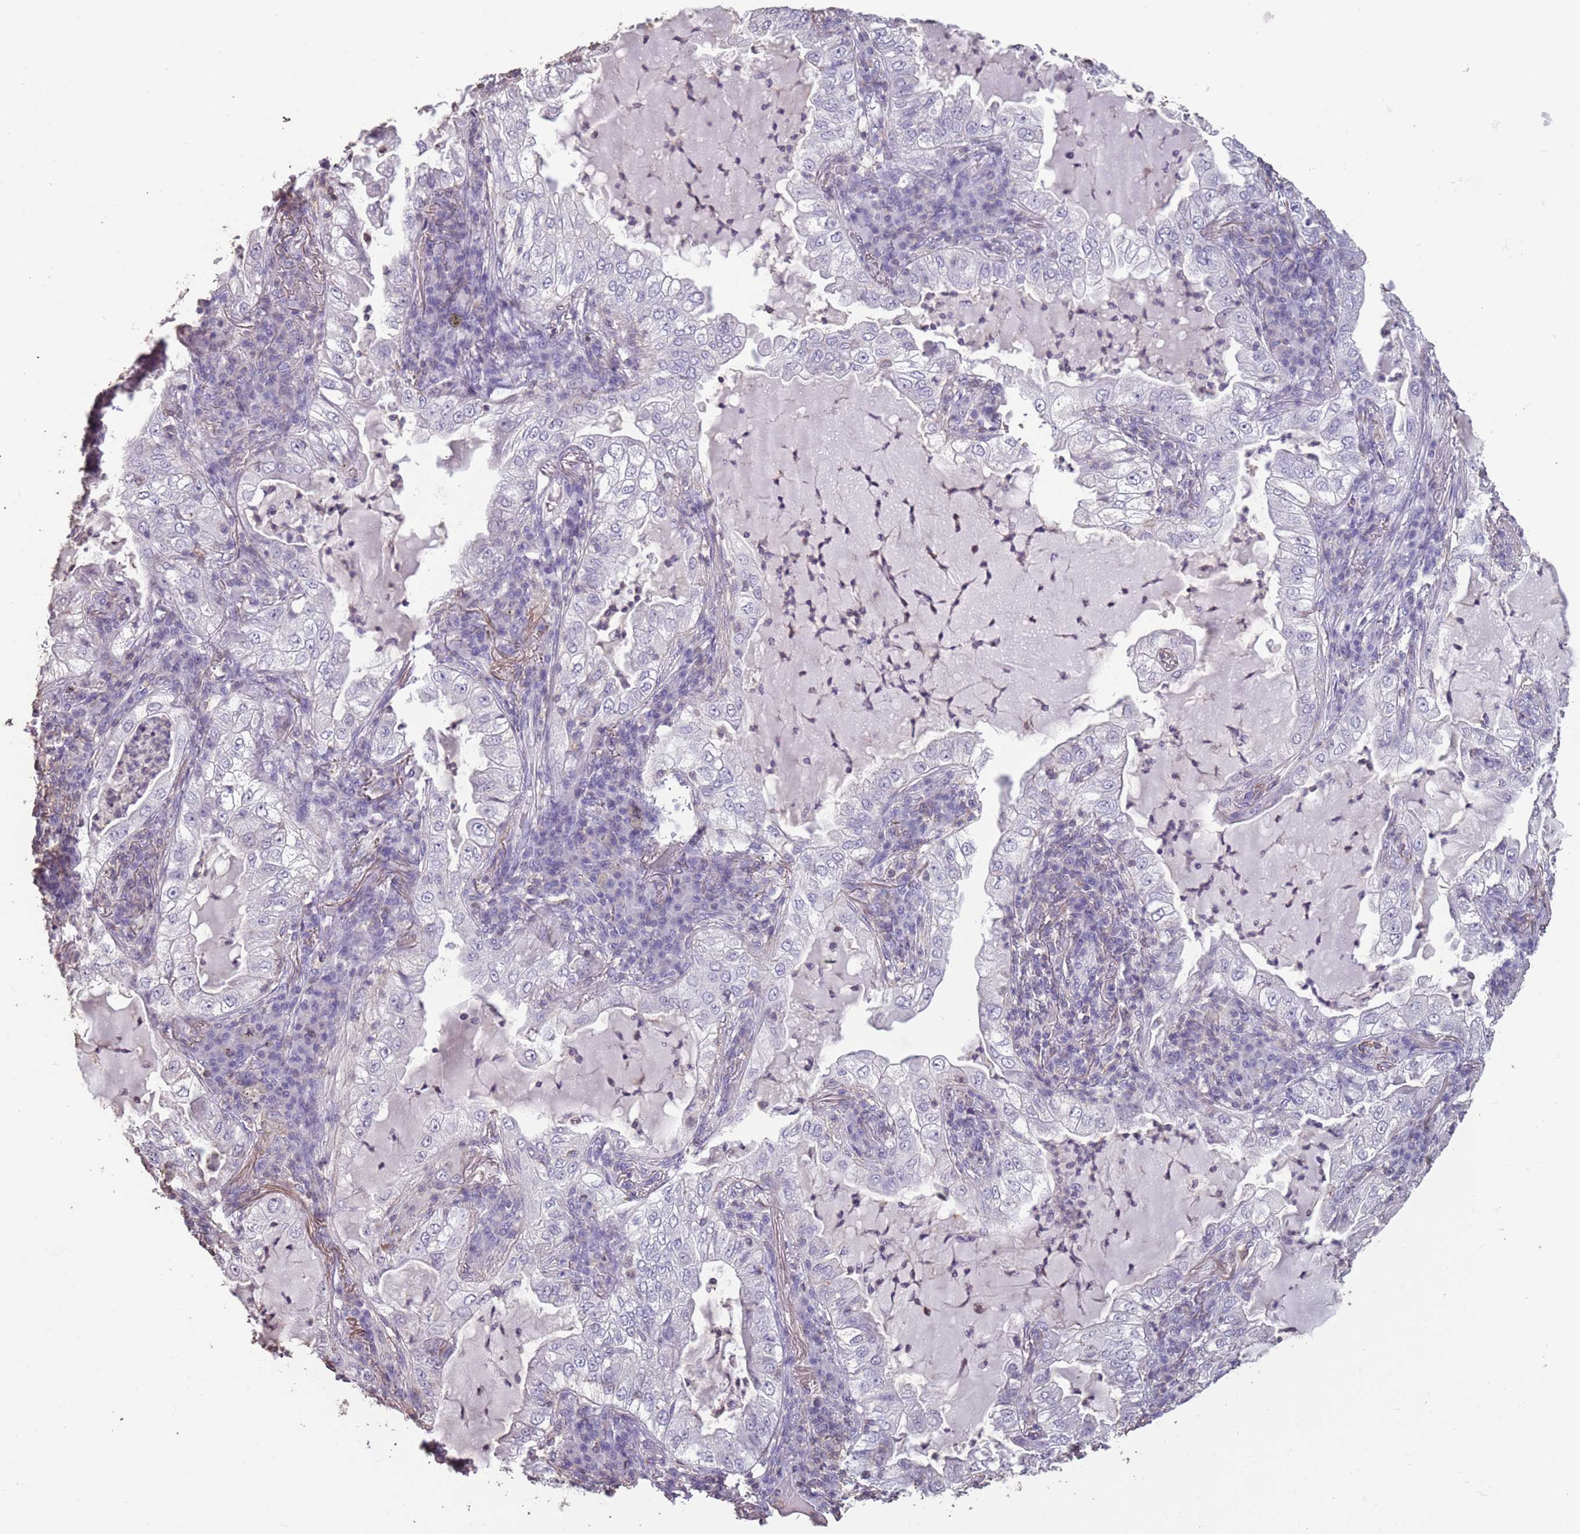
{"staining": {"intensity": "negative", "quantity": "none", "location": "none"}, "tissue": "lung cancer", "cell_type": "Tumor cells", "image_type": "cancer", "snomed": [{"axis": "morphology", "description": "Adenocarcinoma, NOS"}, {"axis": "topography", "description": "Lung"}], "caption": "This micrograph is of lung cancer stained with IHC to label a protein in brown with the nuclei are counter-stained blue. There is no expression in tumor cells.", "gene": "SUN5", "patient": {"sex": "female", "age": 73}}